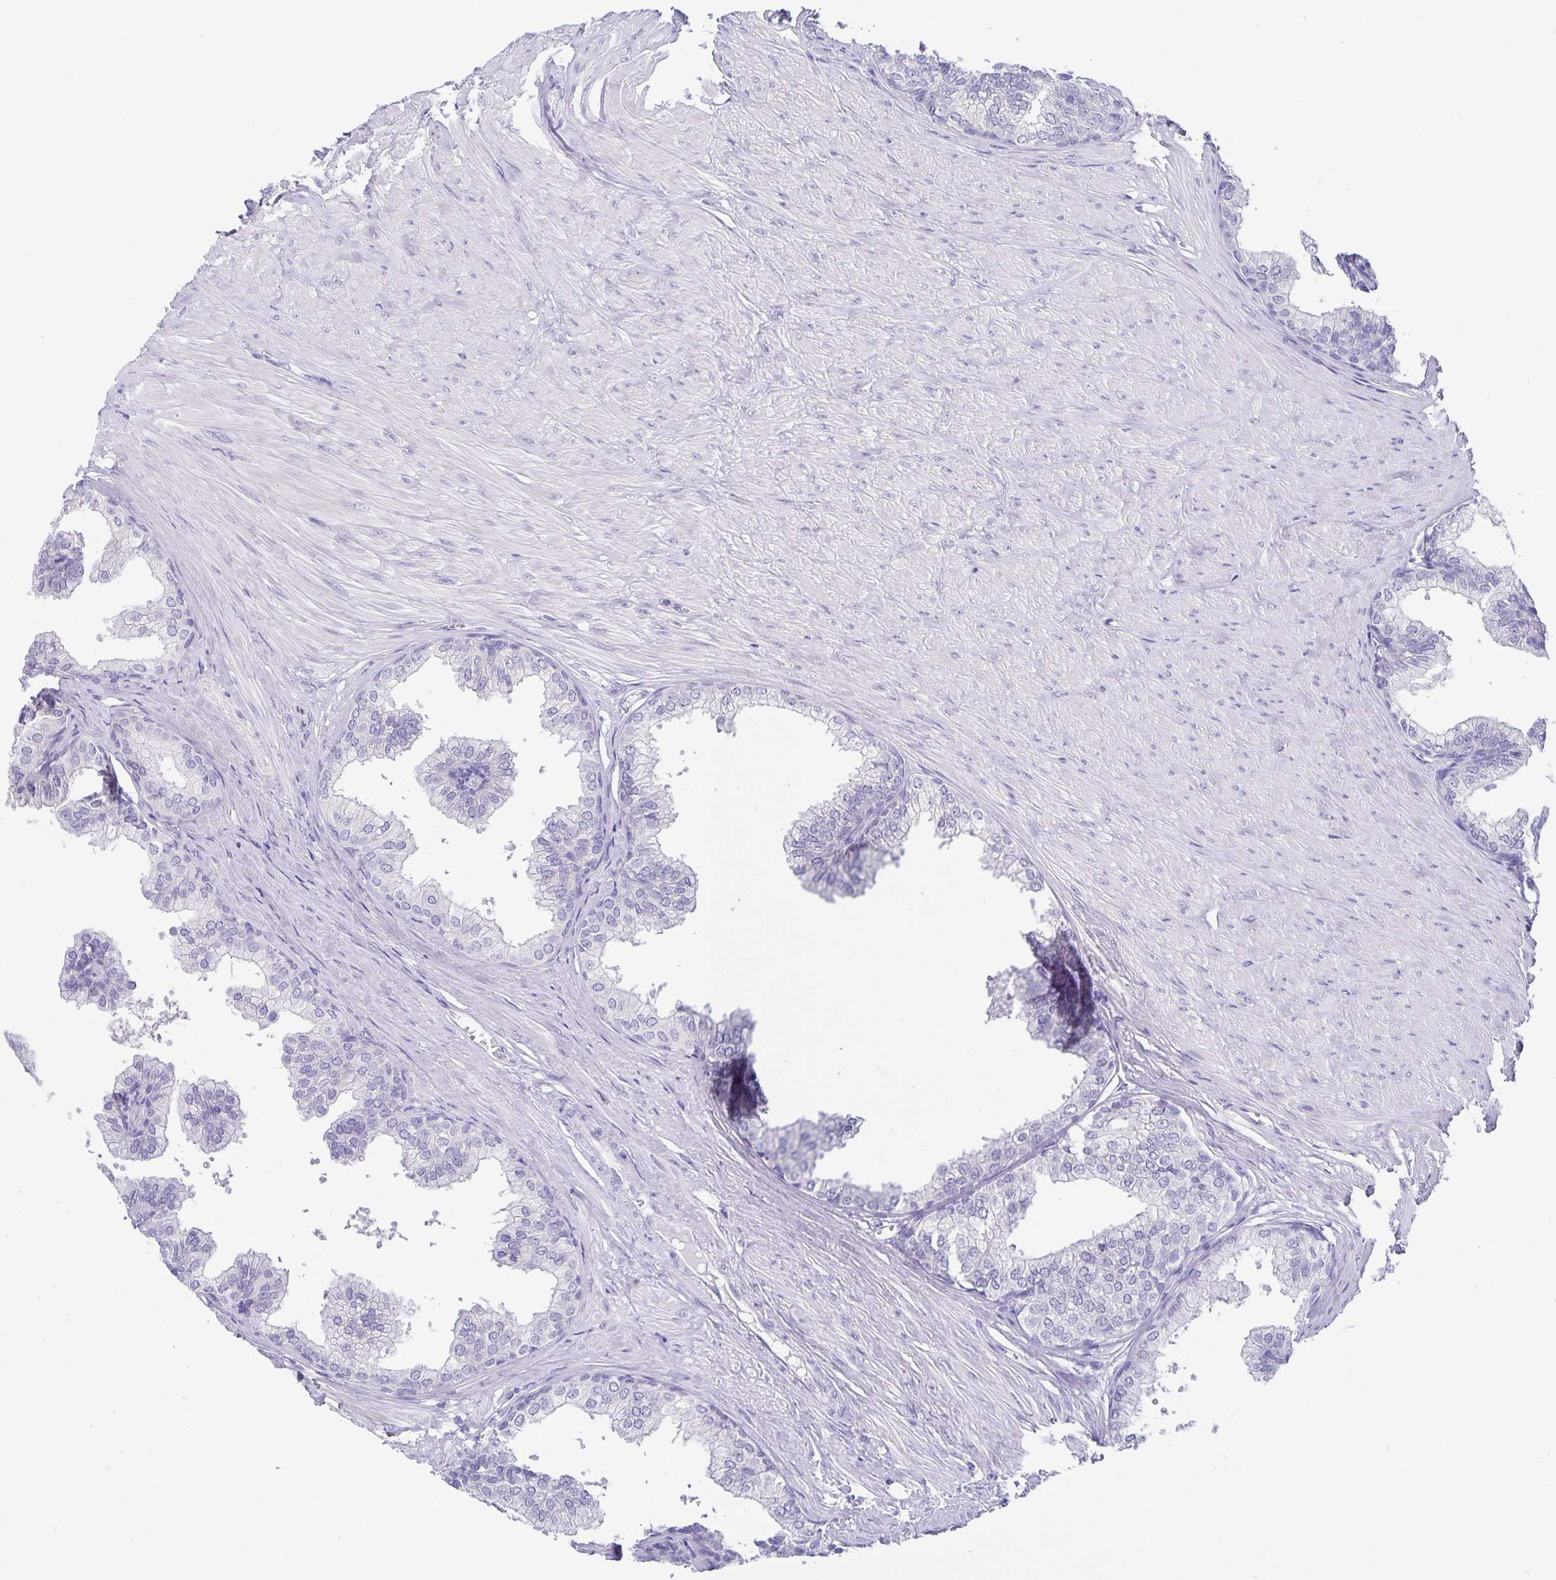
{"staining": {"intensity": "negative", "quantity": "none", "location": "none"}, "tissue": "prostate", "cell_type": "Glandular cells", "image_type": "normal", "snomed": [{"axis": "morphology", "description": "Normal tissue, NOS"}, {"axis": "topography", "description": "Prostate"}, {"axis": "topography", "description": "Peripheral nerve tissue"}], "caption": "Photomicrograph shows no protein staining in glandular cells of benign prostate. (DAB (3,3'-diaminobenzidine) immunohistochemistry (IHC), high magnification).", "gene": "ERMN", "patient": {"sex": "male", "age": 55}}